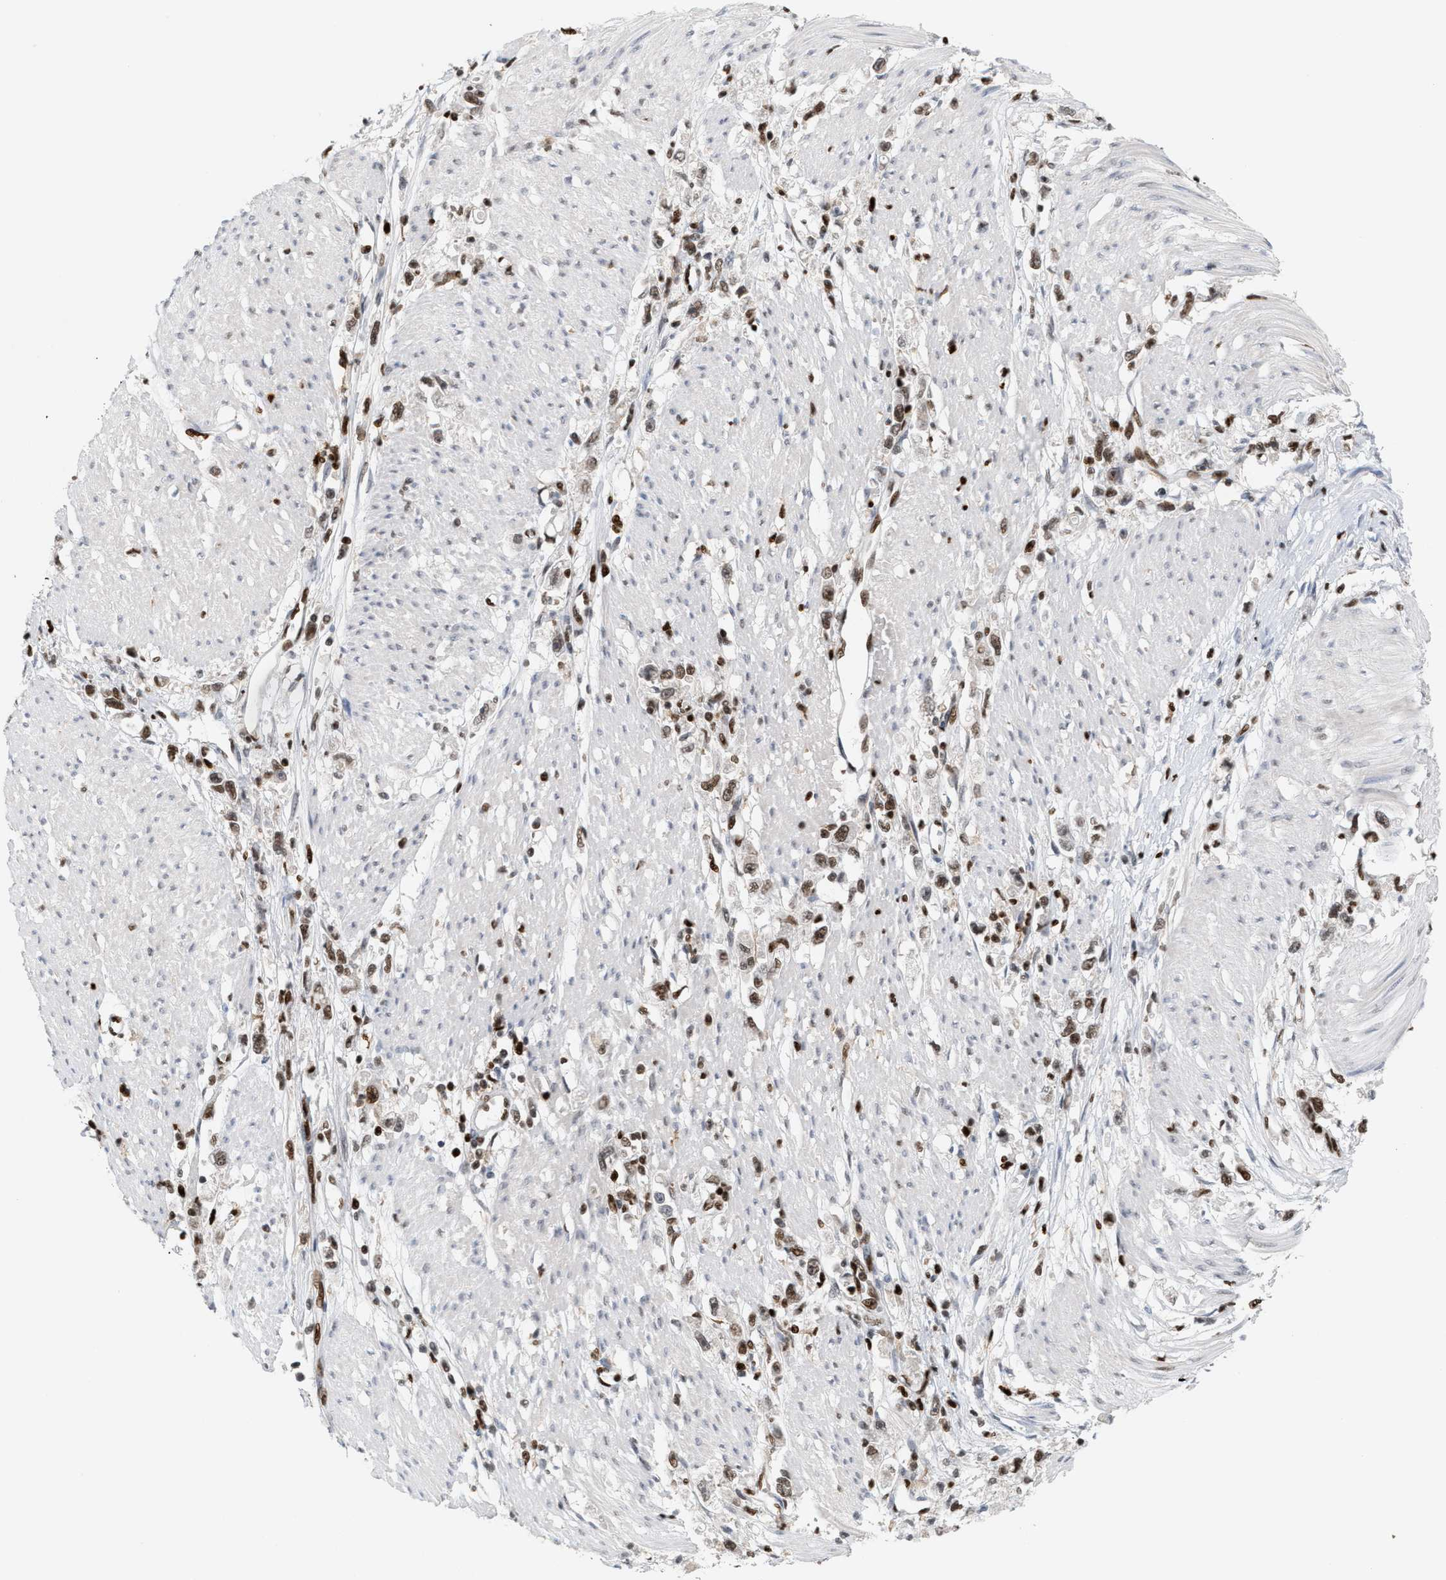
{"staining": {"intensity": "moderate", "quantity": "25%-75%", "location": "nuclear"}, "tissue": "stomach cancer", "cell_type": "Tumor cells", "image_type": "cancer", "snomed": [{"axis": "morphology", "description": "Adenocarcinoma, NOS"}, {"axis": "topography", "description": "Stomach"}], "caption": "IHC micrograph of human stomach adenocarcinoma stained for a protein (brown), which shows medium levels of moderate nuclear expression in about 25%-75% of tumor cells.", "gene": "RNASEK-C17orf49", "patient": {"sex": "female", "age": 59}}